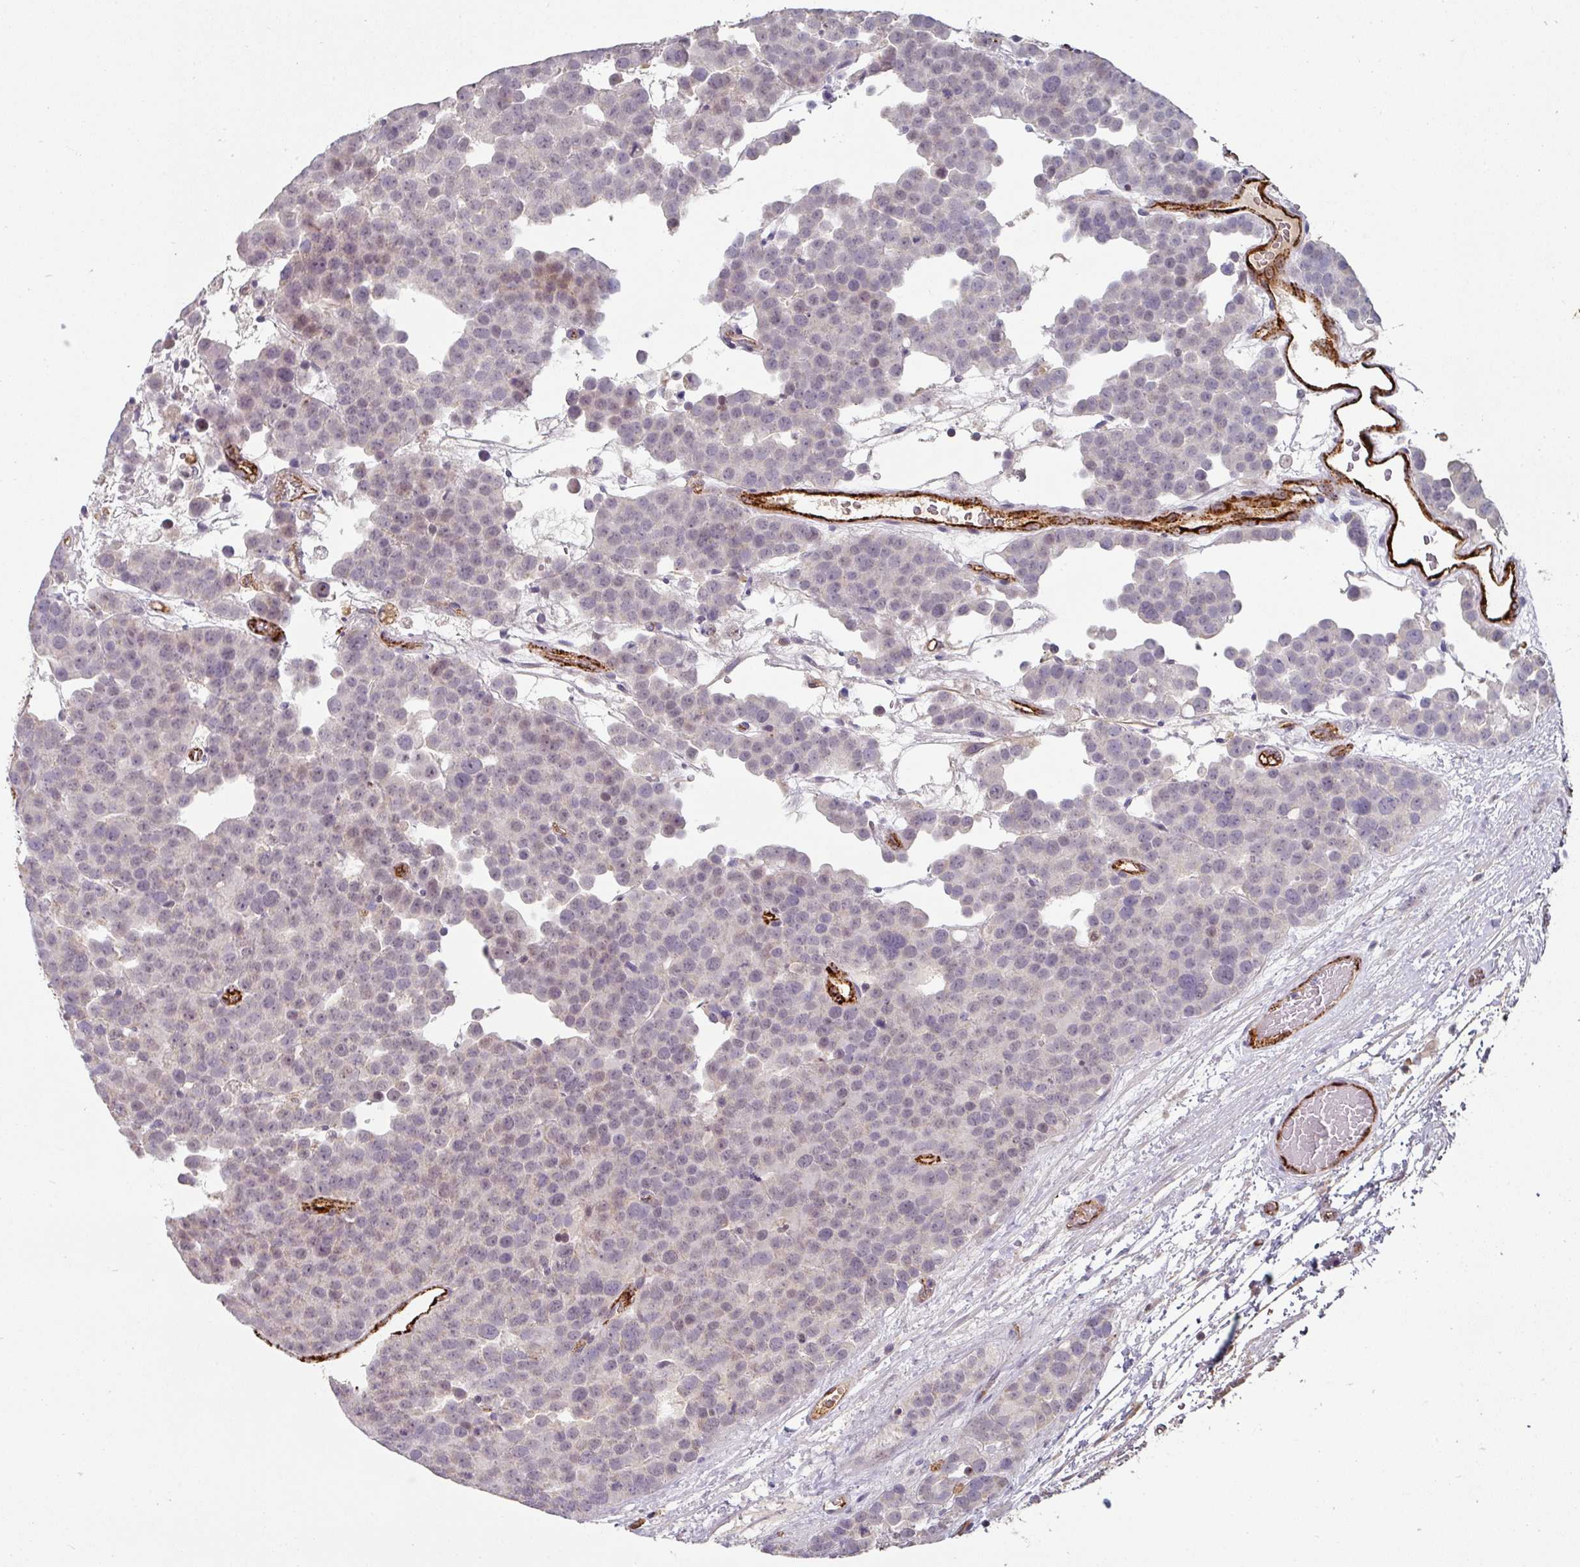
{"staining": {"intensity": "weak", "quantity": "<25%", "location": "nuclear"}, "tissue": "testis cancer", "cell_type": "Tumor cells", "image_type": "cancer", "snomed": [{"axis": "morphology", "description": "Seminoma, NOS"}, {"axis": "topography", "description": "Testis"}], "caption": "High power microscopy micrograph of an IHC photomicrograph of testis seminoma, revealing no significant staining in tumor cells.", "gene": "SIDT2", "patient": {"sex": "male", "age": 71}}